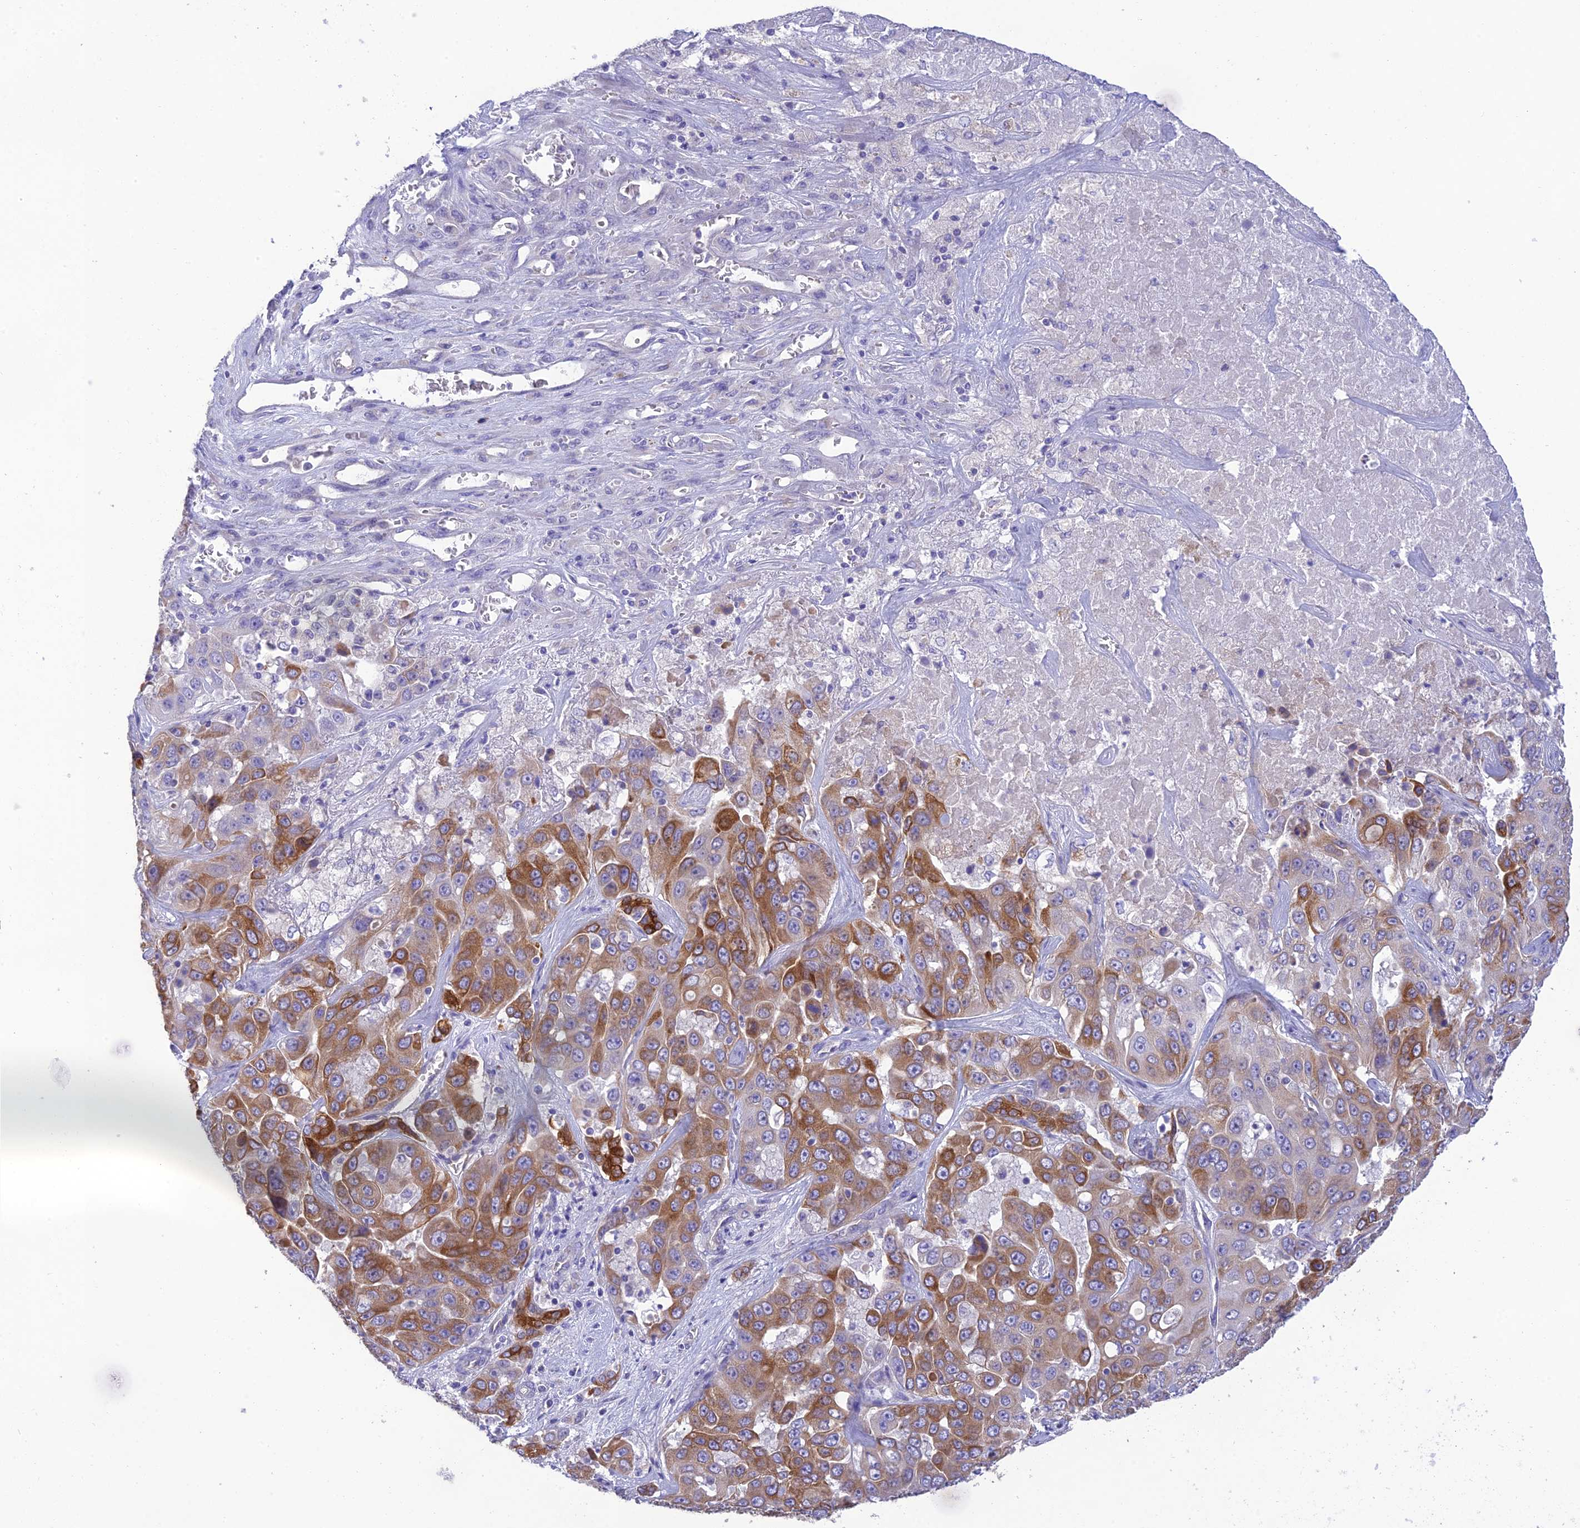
{"staining": {"intensity": "moderate", "quantity": "25%-75%", "location": "cytoplasmic/membranous"}, "tissue": "liver cancer", "cell_type": "Tumor cells", "image_type": "cancer", "snomed": [{"axis": "morphology", "description": "Cholangiocarcinoma"}, {"axis": "topography", "description": "Liver"}], "caption": "Cholangiocarcinoma (liver) stained with DAB (3,3'-diaminobenzidine) immunohistochemistry reveals medium levels of moderate cytoplasmic/membranous staining in about 25%-75% of tumor cells. Nuclei are stained in blue.", "gene": "HSD17B2", "patient": {"sex": "female", "age": 52}}